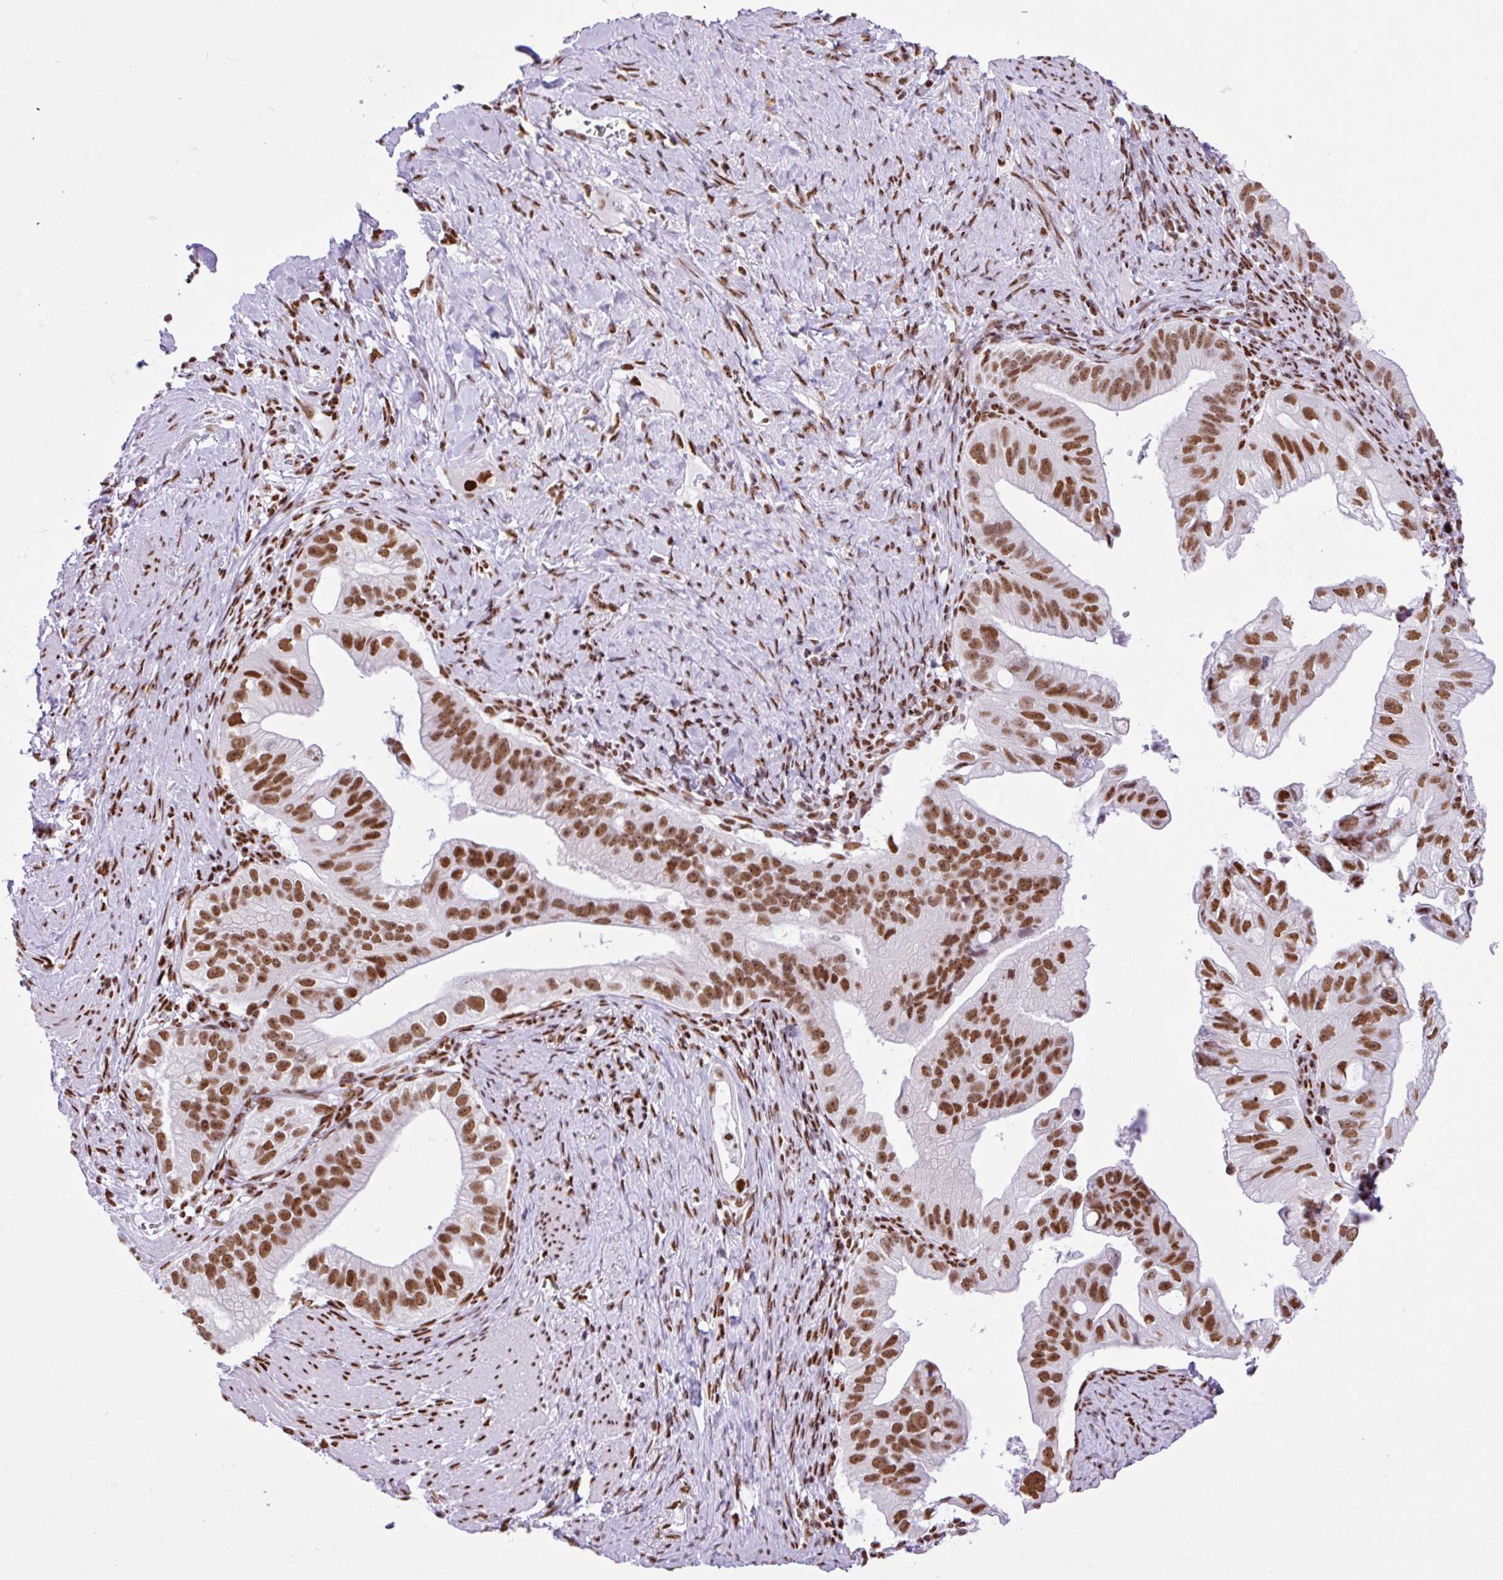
{"staining": {"intensity": "strong", "quantity": ">75%", "location": "nuclear"}, "tissue": "pancreatic cancer", "cell_type": "Tumor cells", "image_type": "cancer", "snomed": [{"axis": "morphology", "description": "Adenocarcinoma, NOS"}, {"axis": "topography", "description": "Pancreas"}], "caption": "The micrograph demonstrates immunohistochemical staining of pancreatic cancer. There is strong nuclear staining is present in about >75% of tumor cells.", "gene": "RARG", "patient": {"sex": "male", "age": 70}}